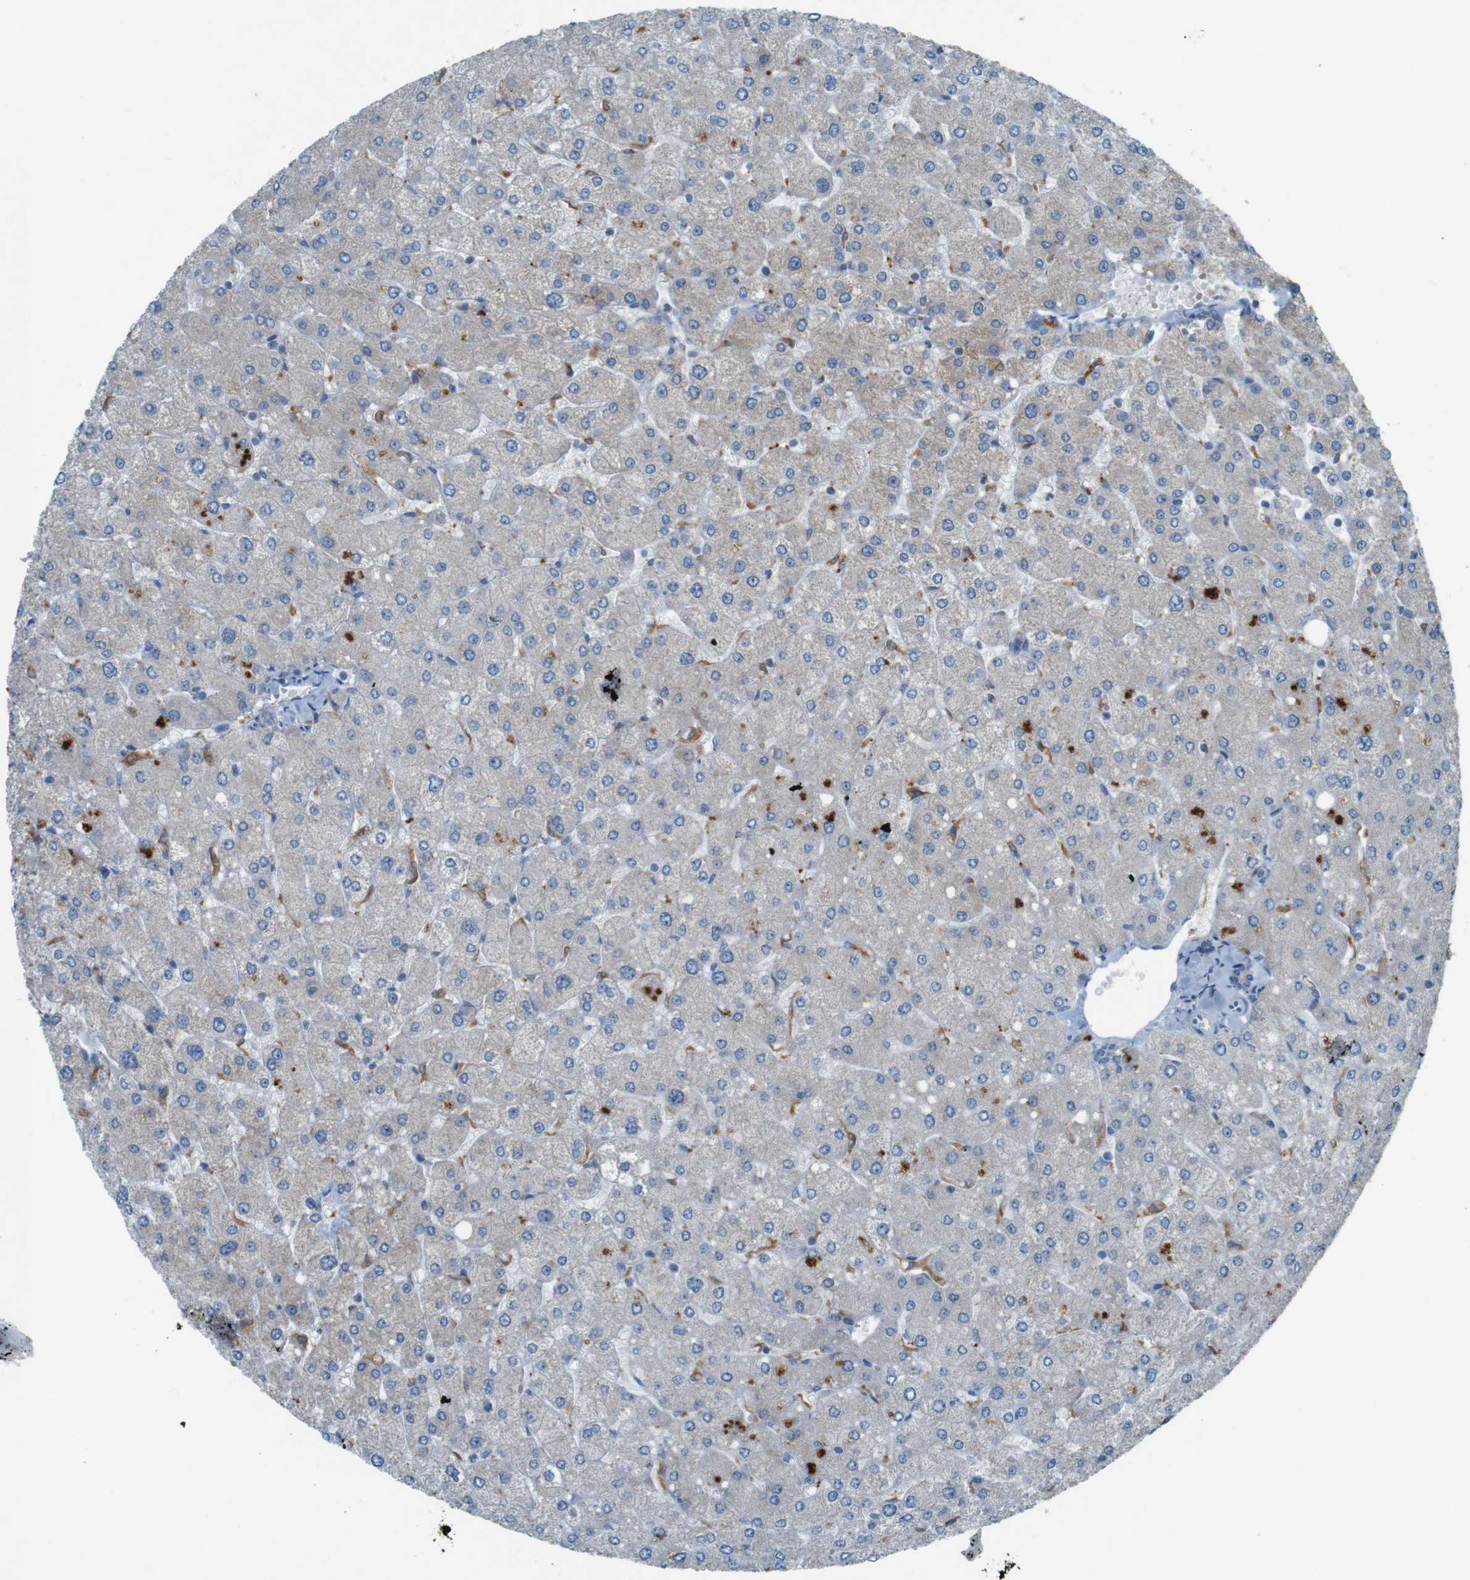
{"staining": {"intensity": "weak", "quantity": "<25%", "location": "cytoplasmic/membranous"}, "tissue": "liver", "cell_type": "Cholangiocytes", "image_type": "normal", "snomed": [{"axis": "morphology", "description": "Normal tissue, NOS"}, {"axis": "topography", "description": "Liver"}], "caption": "A high-resolution histopathology image shows immunohistochemistry (IHC) staining of unremarkable liver, which reveals no significant staining in cholangiocytes.", "gene": "MOGAT3", "patient": {"sex": "male", "age": 55}}